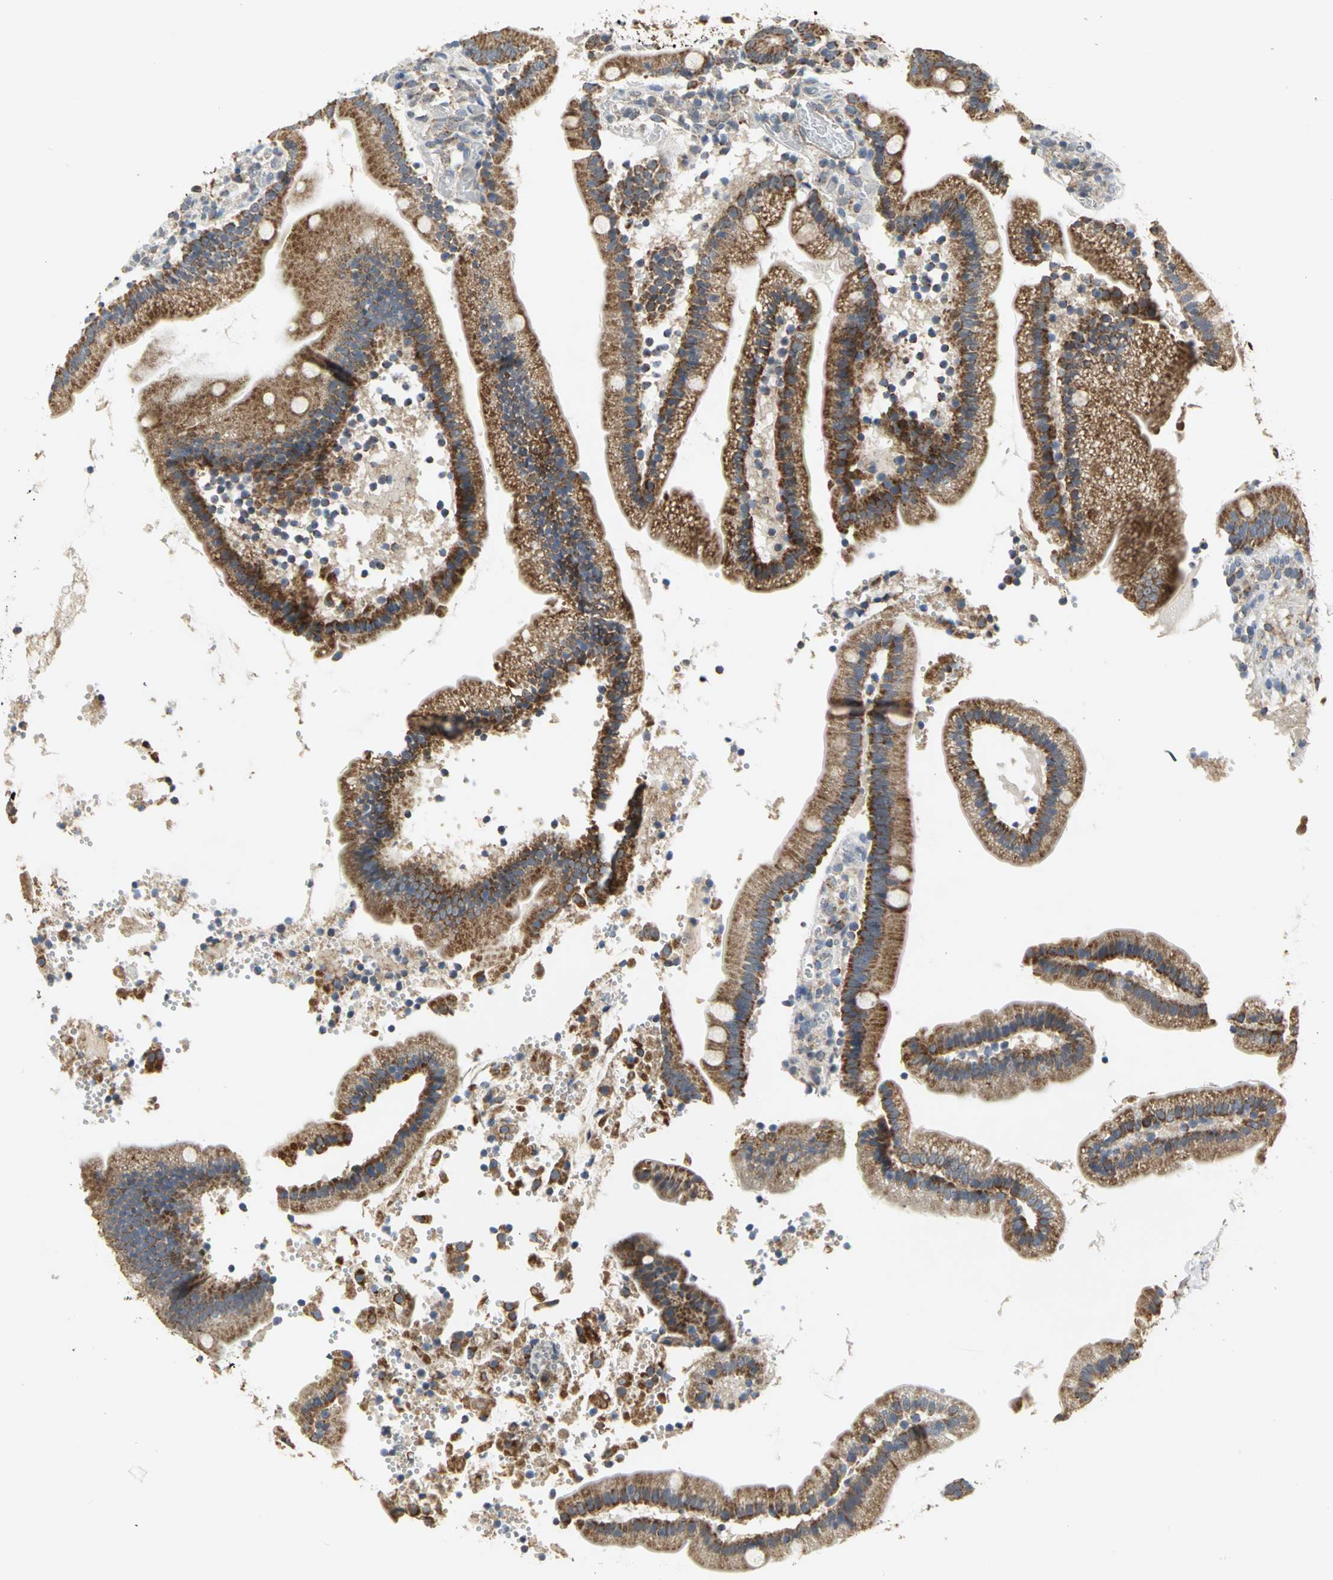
{"staining": {"intensity": "strong", "quantity": ">75%", "location": "cytoplasmic/membranous"}, "tissue": "duodenum", "cell_type": "Glandular cells", "image_type": "normal", "snomed": [{"axis": "morphology", "description": "Normal tissue, NOS"}, {"axis": "topography", "description": "Duodenum"}], "caption": "Immunohistochemical staining of unremarkable duodenum demonstrates strong cytoplasmic/membranous protein positivity in about >75% of glandular cells.", "gene": "NDUFB5", "patient": {"sex": "male", "age": 66}}